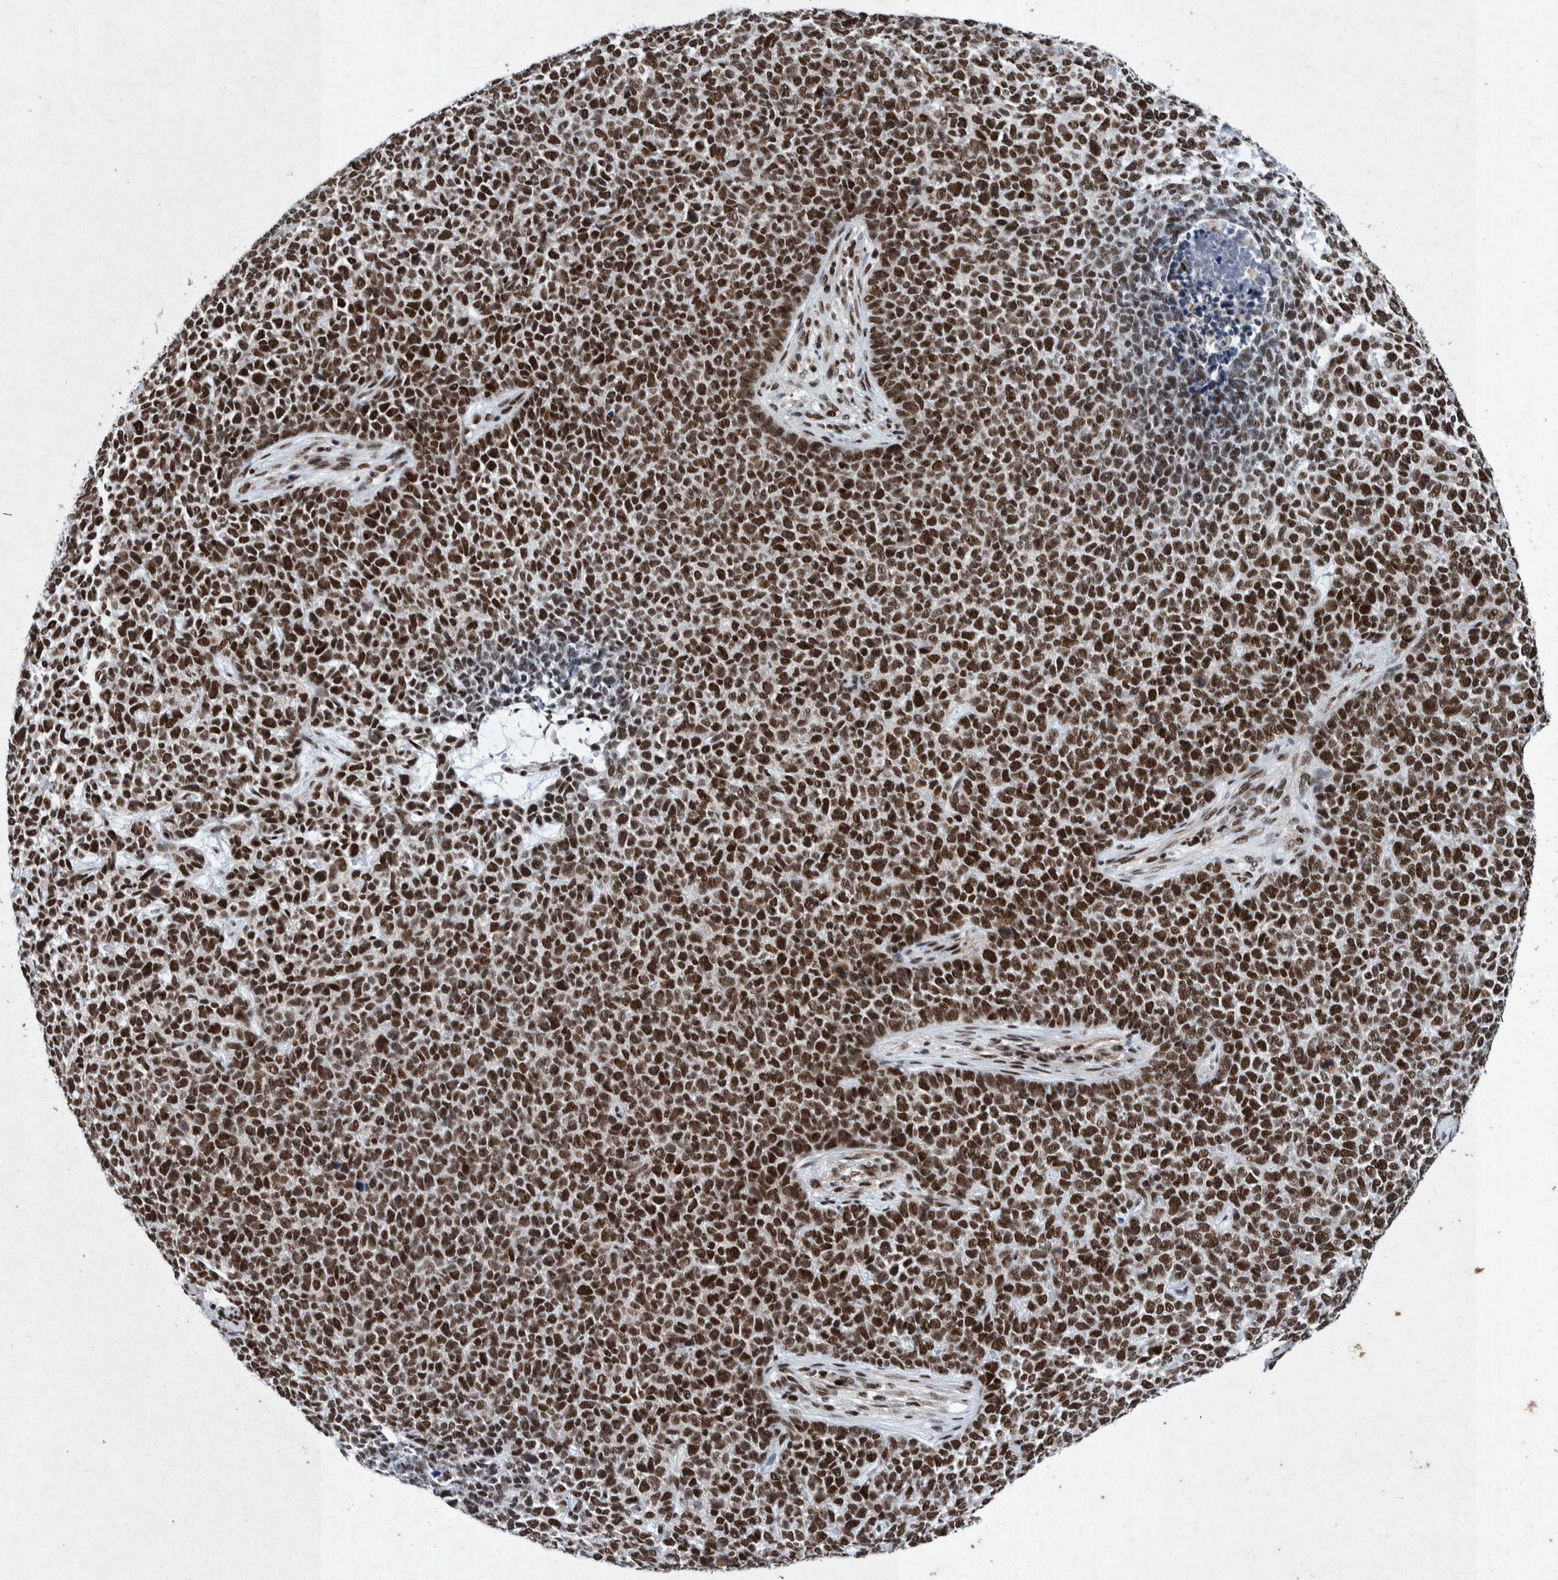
{"staining": {"intensity": "strong", "quantity": ">75%", "location": "nuclear"}, "tissue": "skin cancer", "cell_type": "Tumor cells", "image_type": "cancer", "snomed": [{"axis": "morphology", "description": "Basal cell carcinoma"}, {"axis": "topography", "description": "Skin"}], "caption": "DAB immunohistochemical staining of skin basal cell carcinoma displays strong nuclear protein positivity in about >75% of tumor cells. The staining was performed using DAB to visualize the protein expression in brown, while the nuclei were stained in blue with hematoxylin (Magnification: 20x).", "gene": "TAF10", "patient": {"sex": "female", "age": 84}}